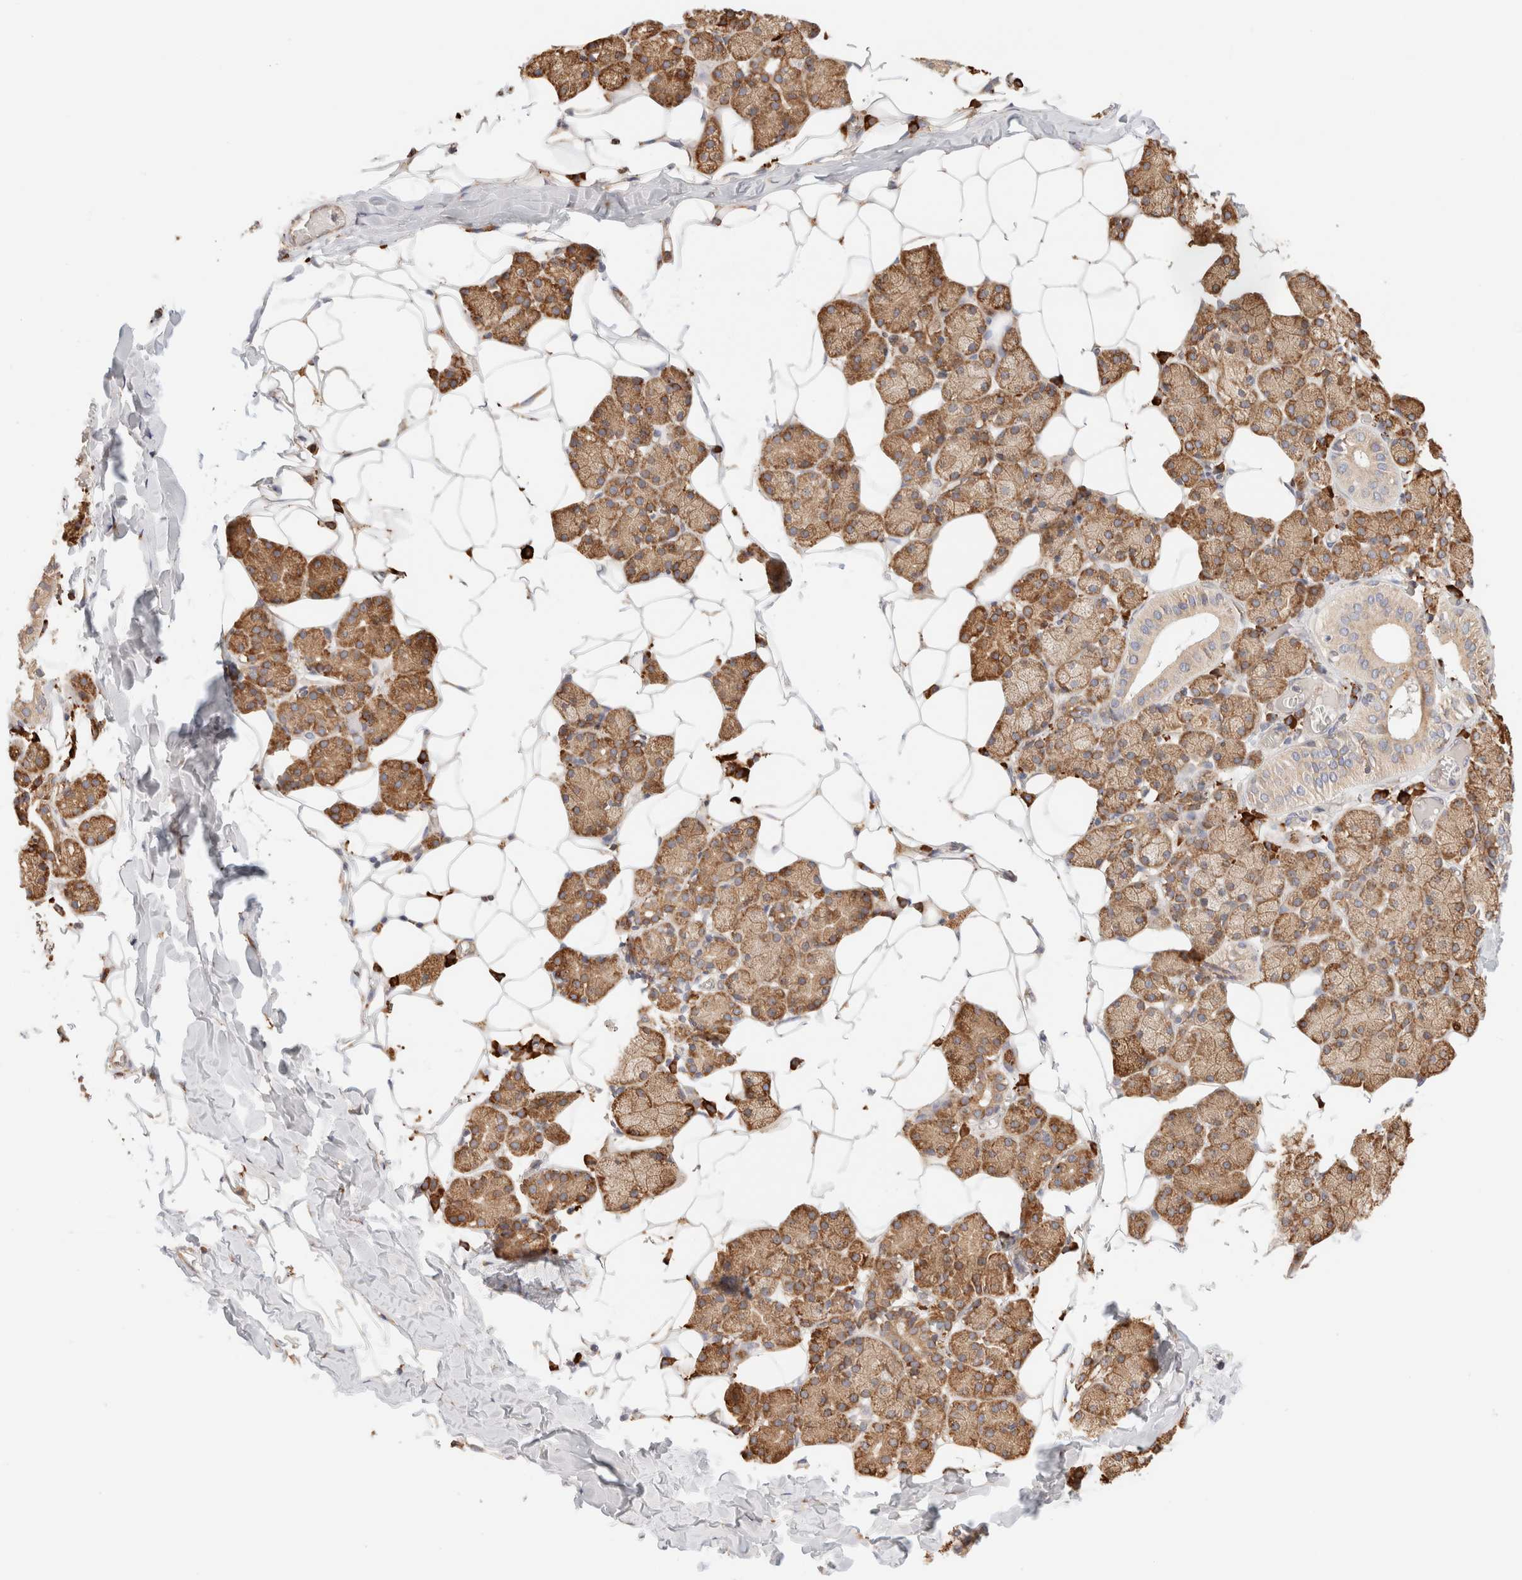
{"staining": {"intensity": "strong", "quantity": ">75%", "location": "cytoplasmic/membranous"}, "tissue": "salivary gland", "cell_type": "Glandular cells", "image_type": "normal", "snomed": [{"axis": "morphology", "description": "Normal tissue, NOS"}, {"axis": "topography", "description": "Salivary gland"}], "caption": "The micrograph displays a brown stain indicating the presence of a protein in the cytoplasmic/membranous of glandular cells in salivary gland.", "gene": "FER", "patient": {"sex": "female", "age": 33}}